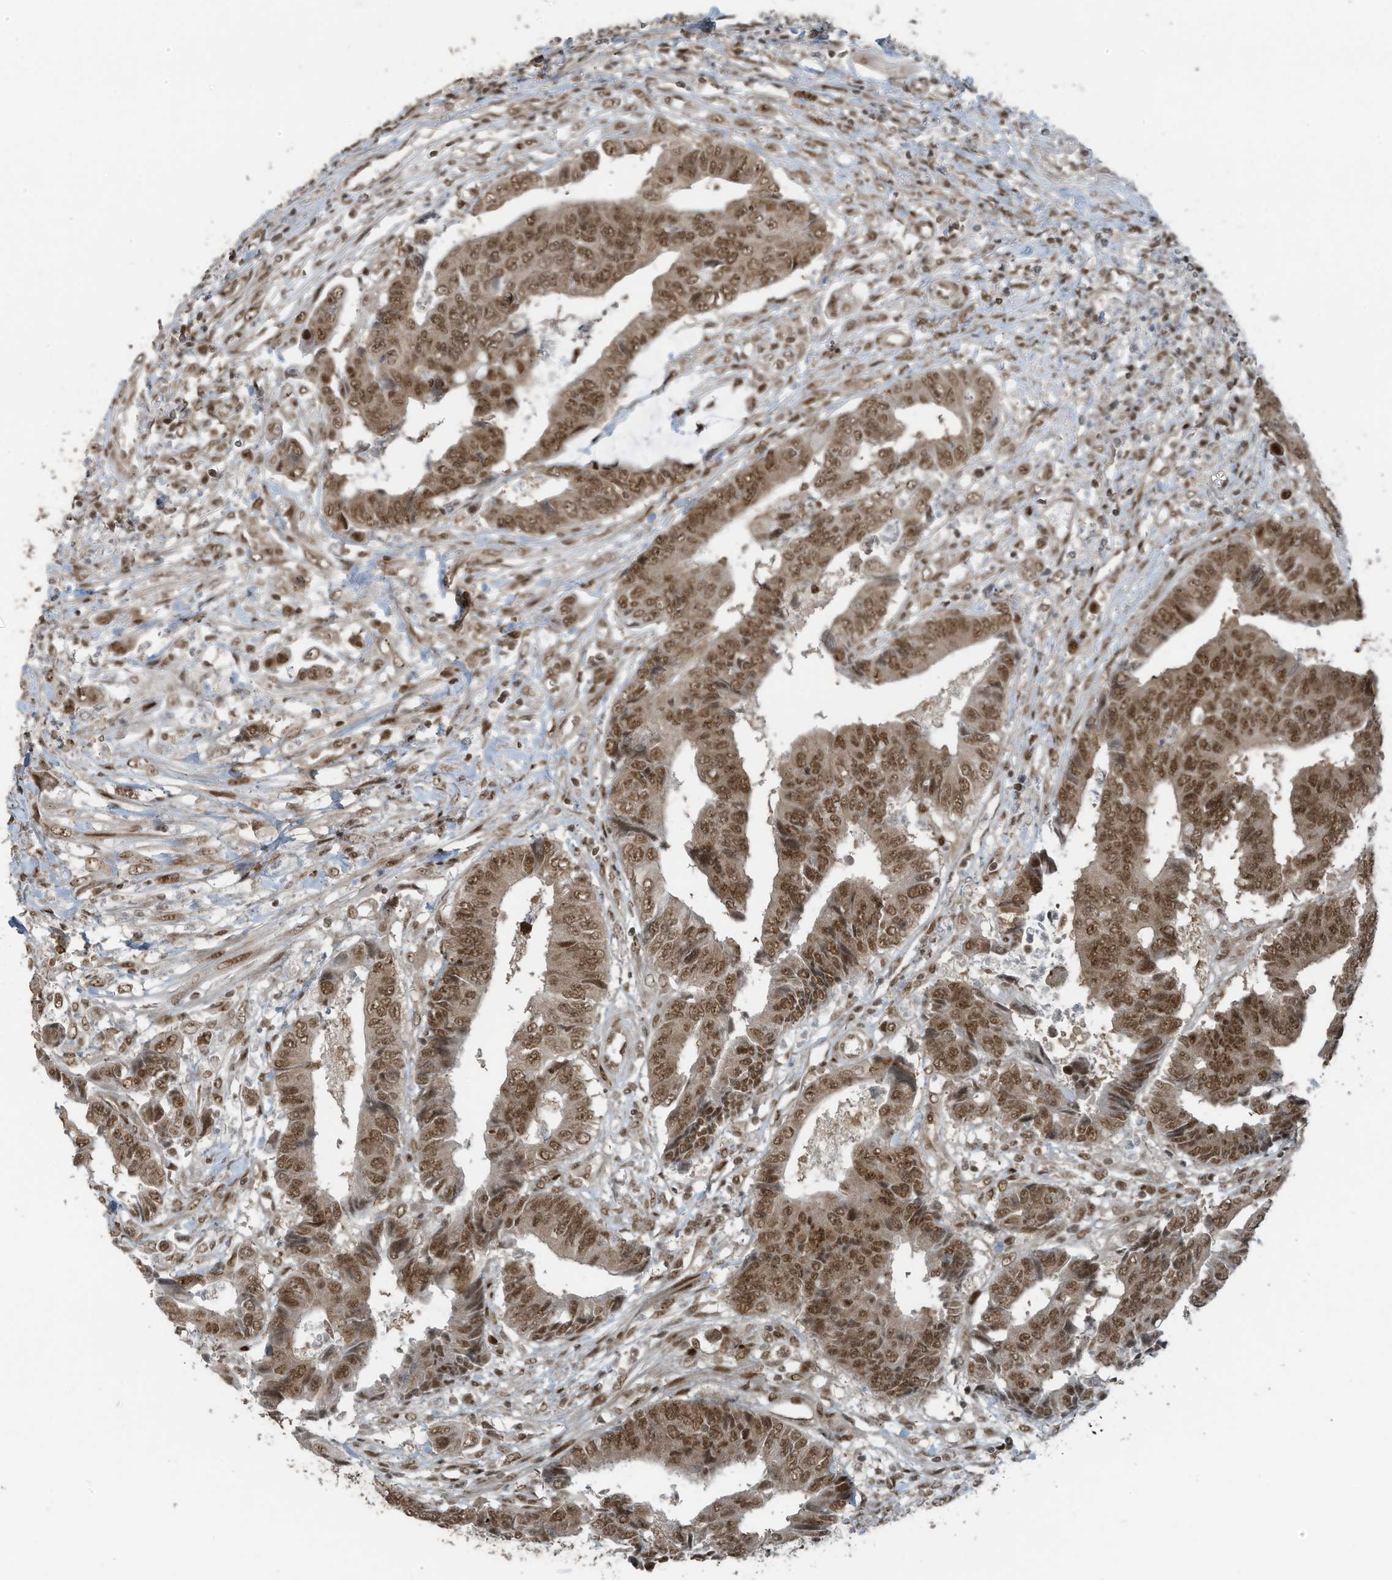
{"staining": {"intensity": "moderate", "quantity": ">75%", "location": "nuclear"}, "tissue": "colorectal cancer", "cell_type": "Tumor cells", "image_type": "cancer", "snomed": [{"axis": "morphology", "description": "Adenocarcinoma, NOS"}, {"axis": "topography", "description": "Rectum"}], "caption": "This photomicrograph exhibits immunohistochemistry staining of adenocarcinoma (colorectal), with medium moderate nuclear staining in approximately >75% of tumor cells.", "gene": "PCNP", "patient": {"sex": "male", "age": 84}}